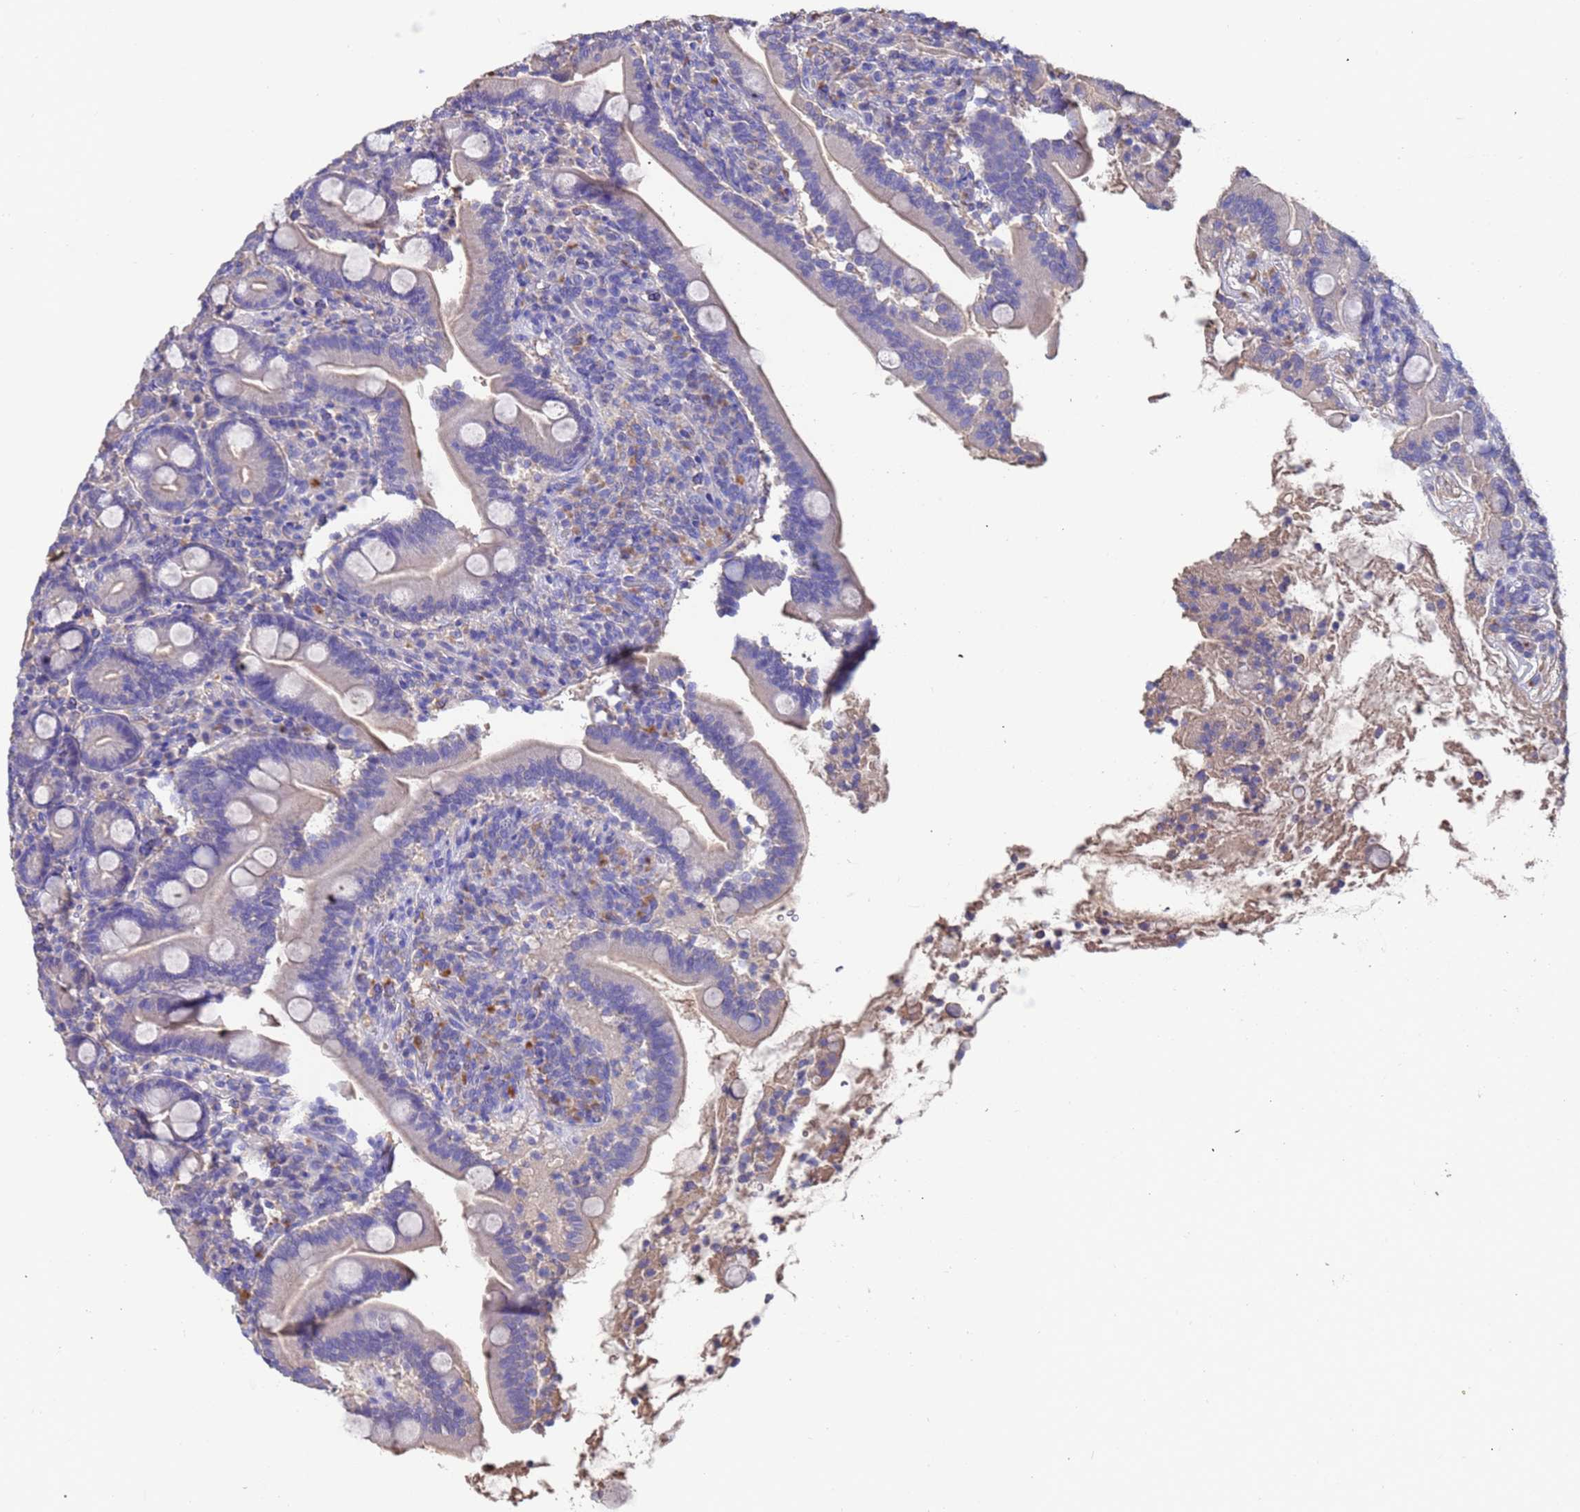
{"staining": {"intensity": "negative", "quantity": "none", "location": "none"}, "tissue": "duodenum", "cell_type": "Glandular cells", "image_type": "normal", "snomed": [{"axis": "morphology", "description": "Normal tissue, NOS"}, {"axis": "topography", "description": "Duodenum"}], "caption": "DAB (3,3'-diaminobenzidine) immunohistochemical staining of unremarkable duodenum demonstrates no significant positivity in glandular cells.", "gene": "SRL", "patient": {"sex": "male", "age": 35}}